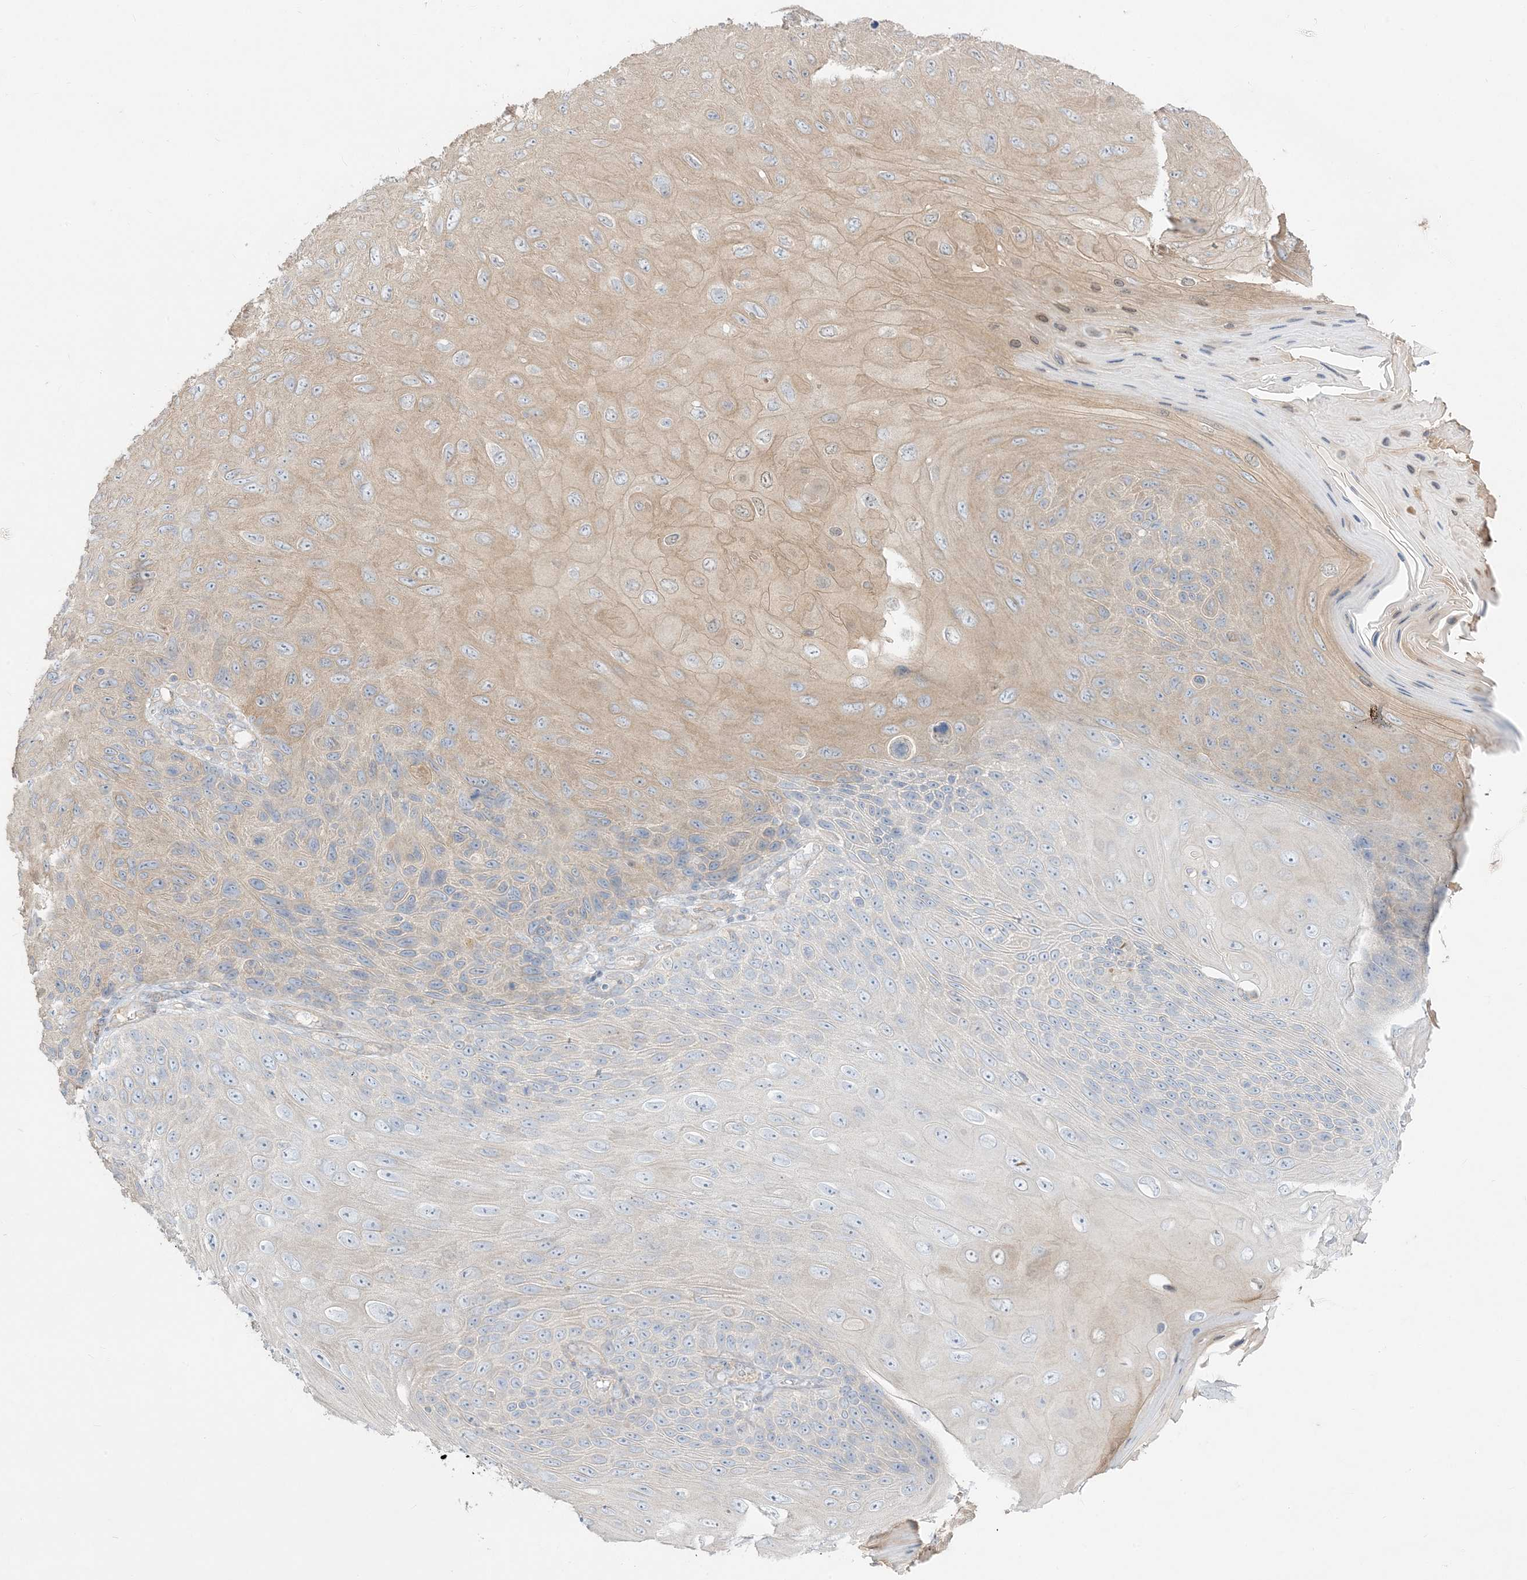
{"staining": {"intensity": "negative", "quantity": "none", "location": "none"}, "tissue": "skin cancer", "cell_type": "Tumor cells", "image_type": "cancer", "snomed": [{"axis": "morphology", "description": "Squamous cell carcinoma, NOS"}, {"axis": "topography", "description": "Skin"}], "caption": "The photomicrograph exhibits no staining of tumor cells in skin cancer (squamous cell carcinoma). (Immunohistochemistry (ihc), brightfield microscopy, high magnification).", "gene": "ARHGEF9", "patient": {"sex": "female", "age": 88}}